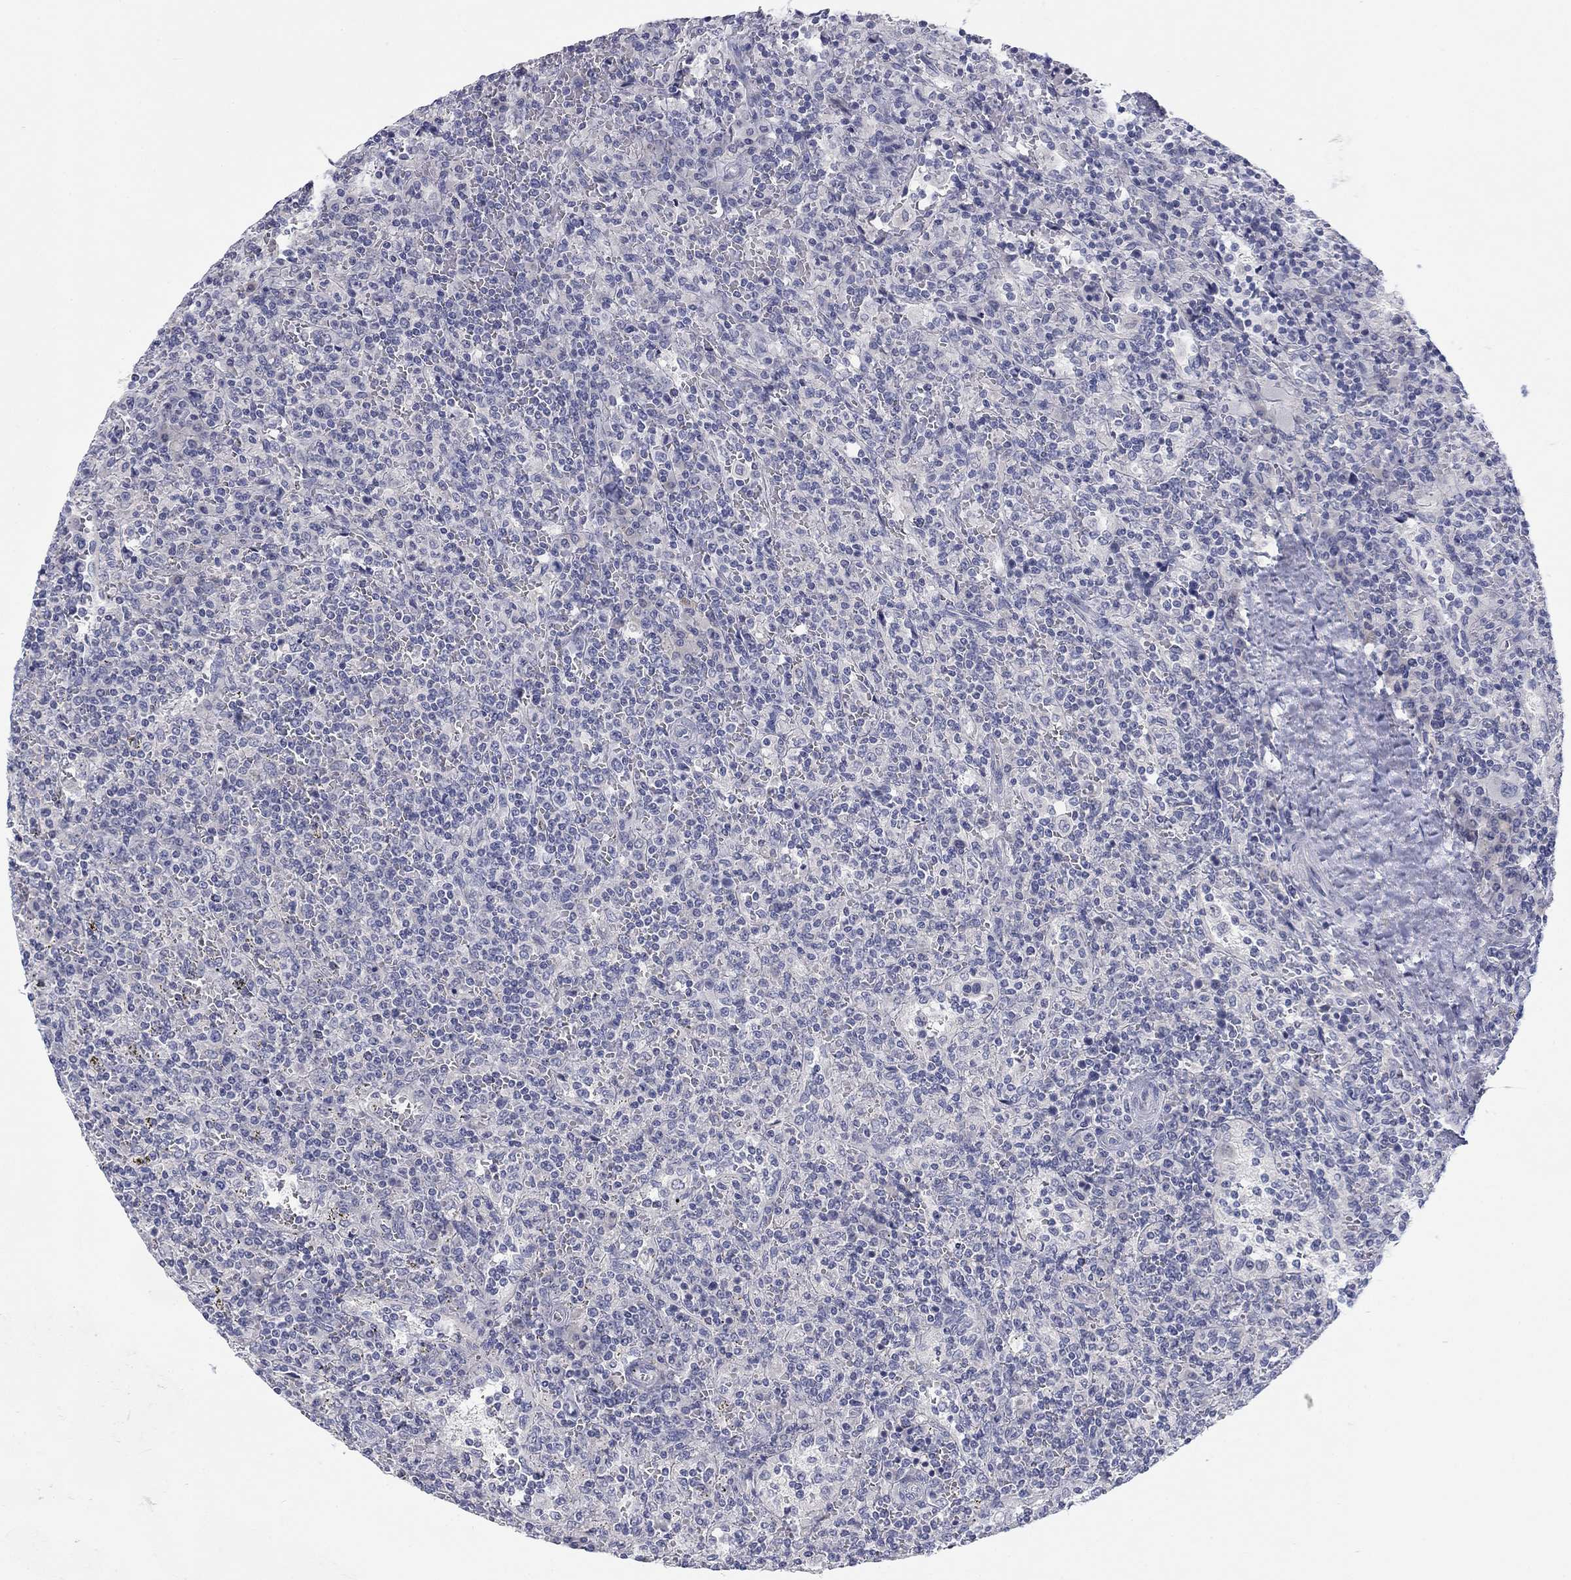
{"staining": {"intensity": "negative", "quantity": "none", "location": "none"}, "tissue": "lymphoma", "cell_type": "Tumor cells", "image_type": "cancer", "snomed": [{"axis": "morphology", "description": "Malignant lymphoma, non-Hodgkin's type, Low grade"}, {"axis": "topography", "description": "Spleen"}], "caption": "Human low-grade malignant lymphoma, non-Hodgkin's type stained for a protein using immunohistochemistry demonstrates no positivity in tumor cells.", "gene": "CALB1", "patient": {"sex": "male", "age": 62}}